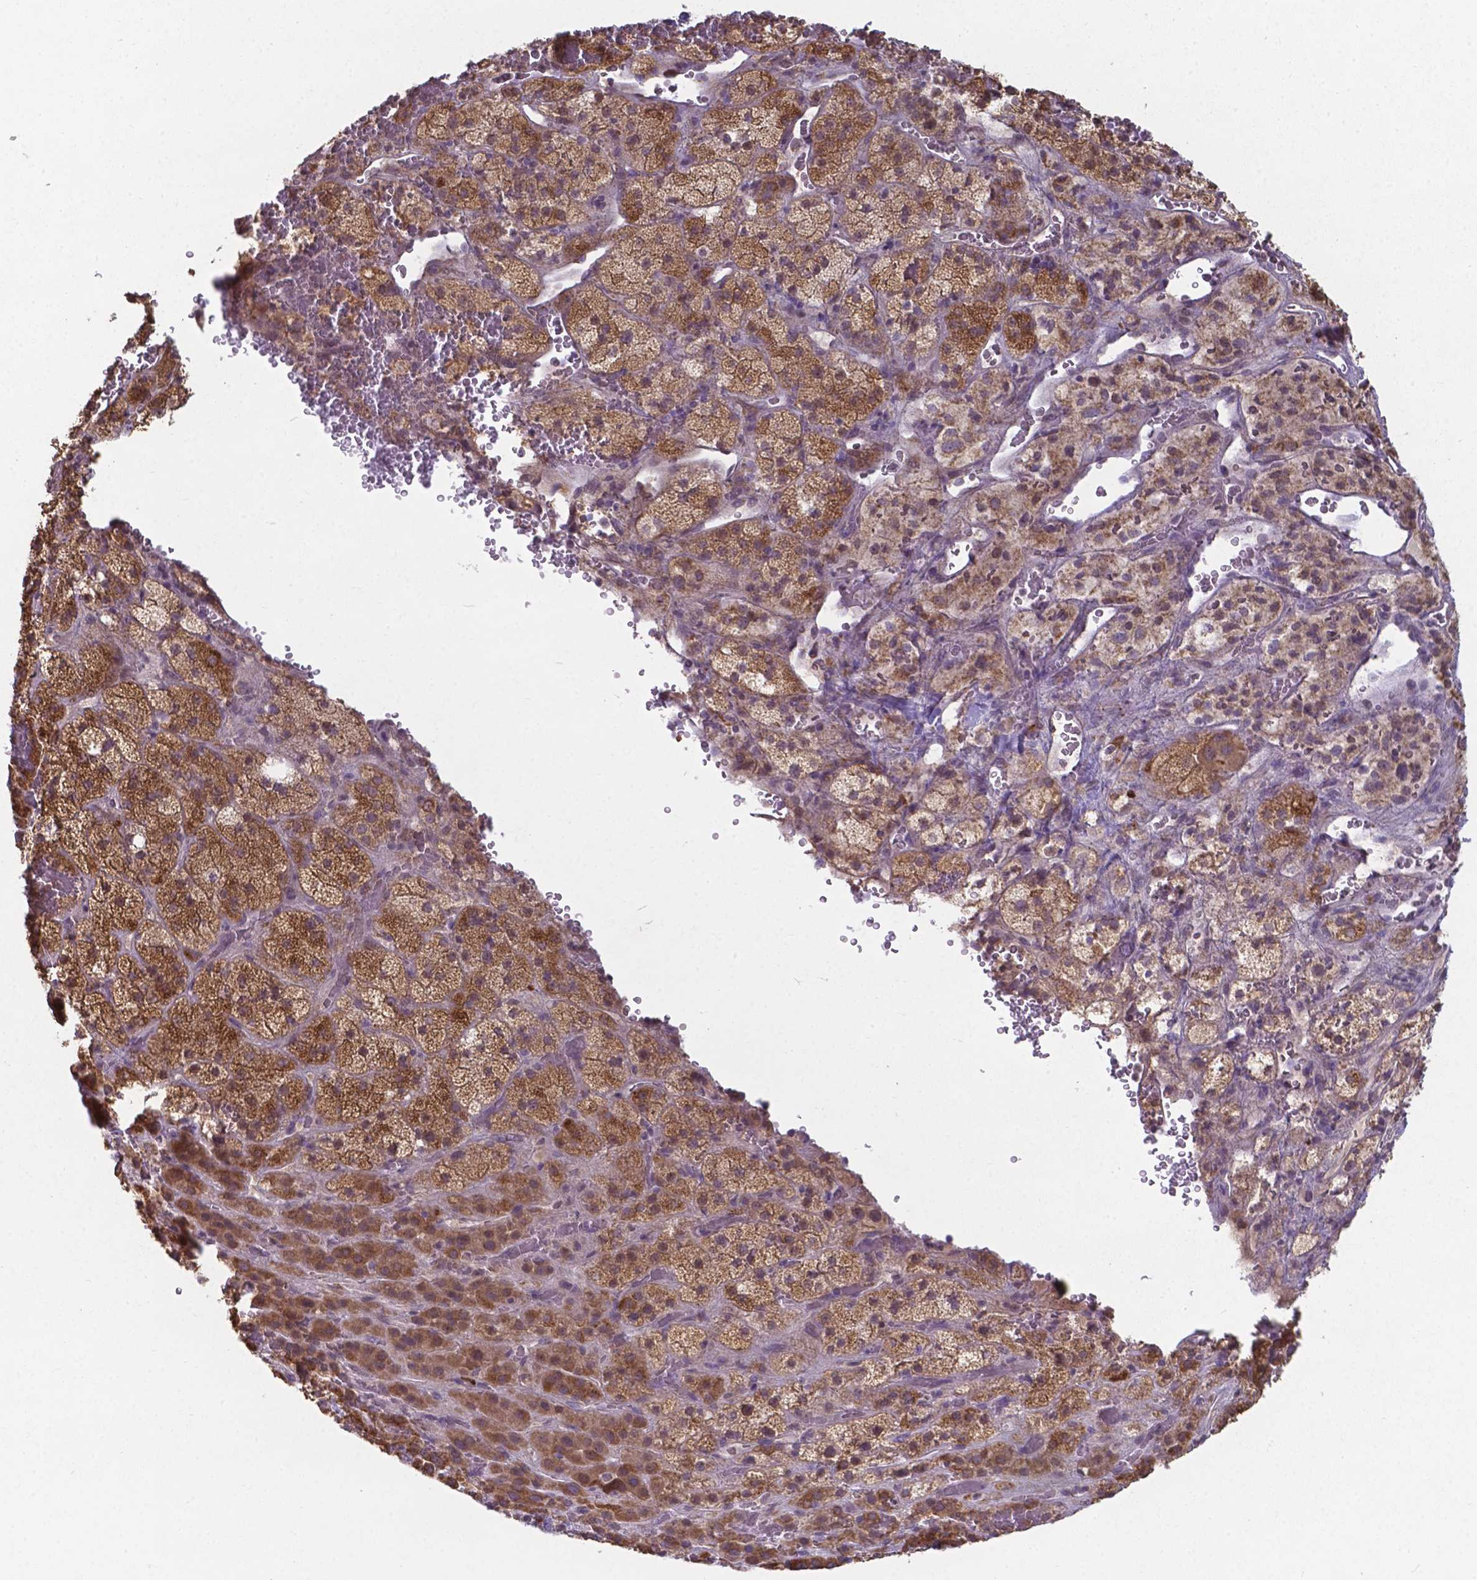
{"staining": {"intensity": "strong", "quantity": ">75%", "location": "cytoplasmic/membranous"}, "tissue": "adrenal gland", "cell_type": "Glandular cells", "image_type": "normal", "snomed": [{"axis": "morphology", "description": "Normal tissue, NOS"}, {"axis": "topography", "description": "Adrenal gland"}], "caption": "Brown immunohistochemical staining in unremarkable human adrenal gland shows strong cytoplasmic/membranous staining in about >75% of glandular cells. (Stains: DAB (3,3'-diaminobenzidine) in brown, nuclei in blue, Microscopy: brightfield microscopy at high magnification).", "gene": "FAM114A1", "patient": {"sex": "male", "age": 57}}